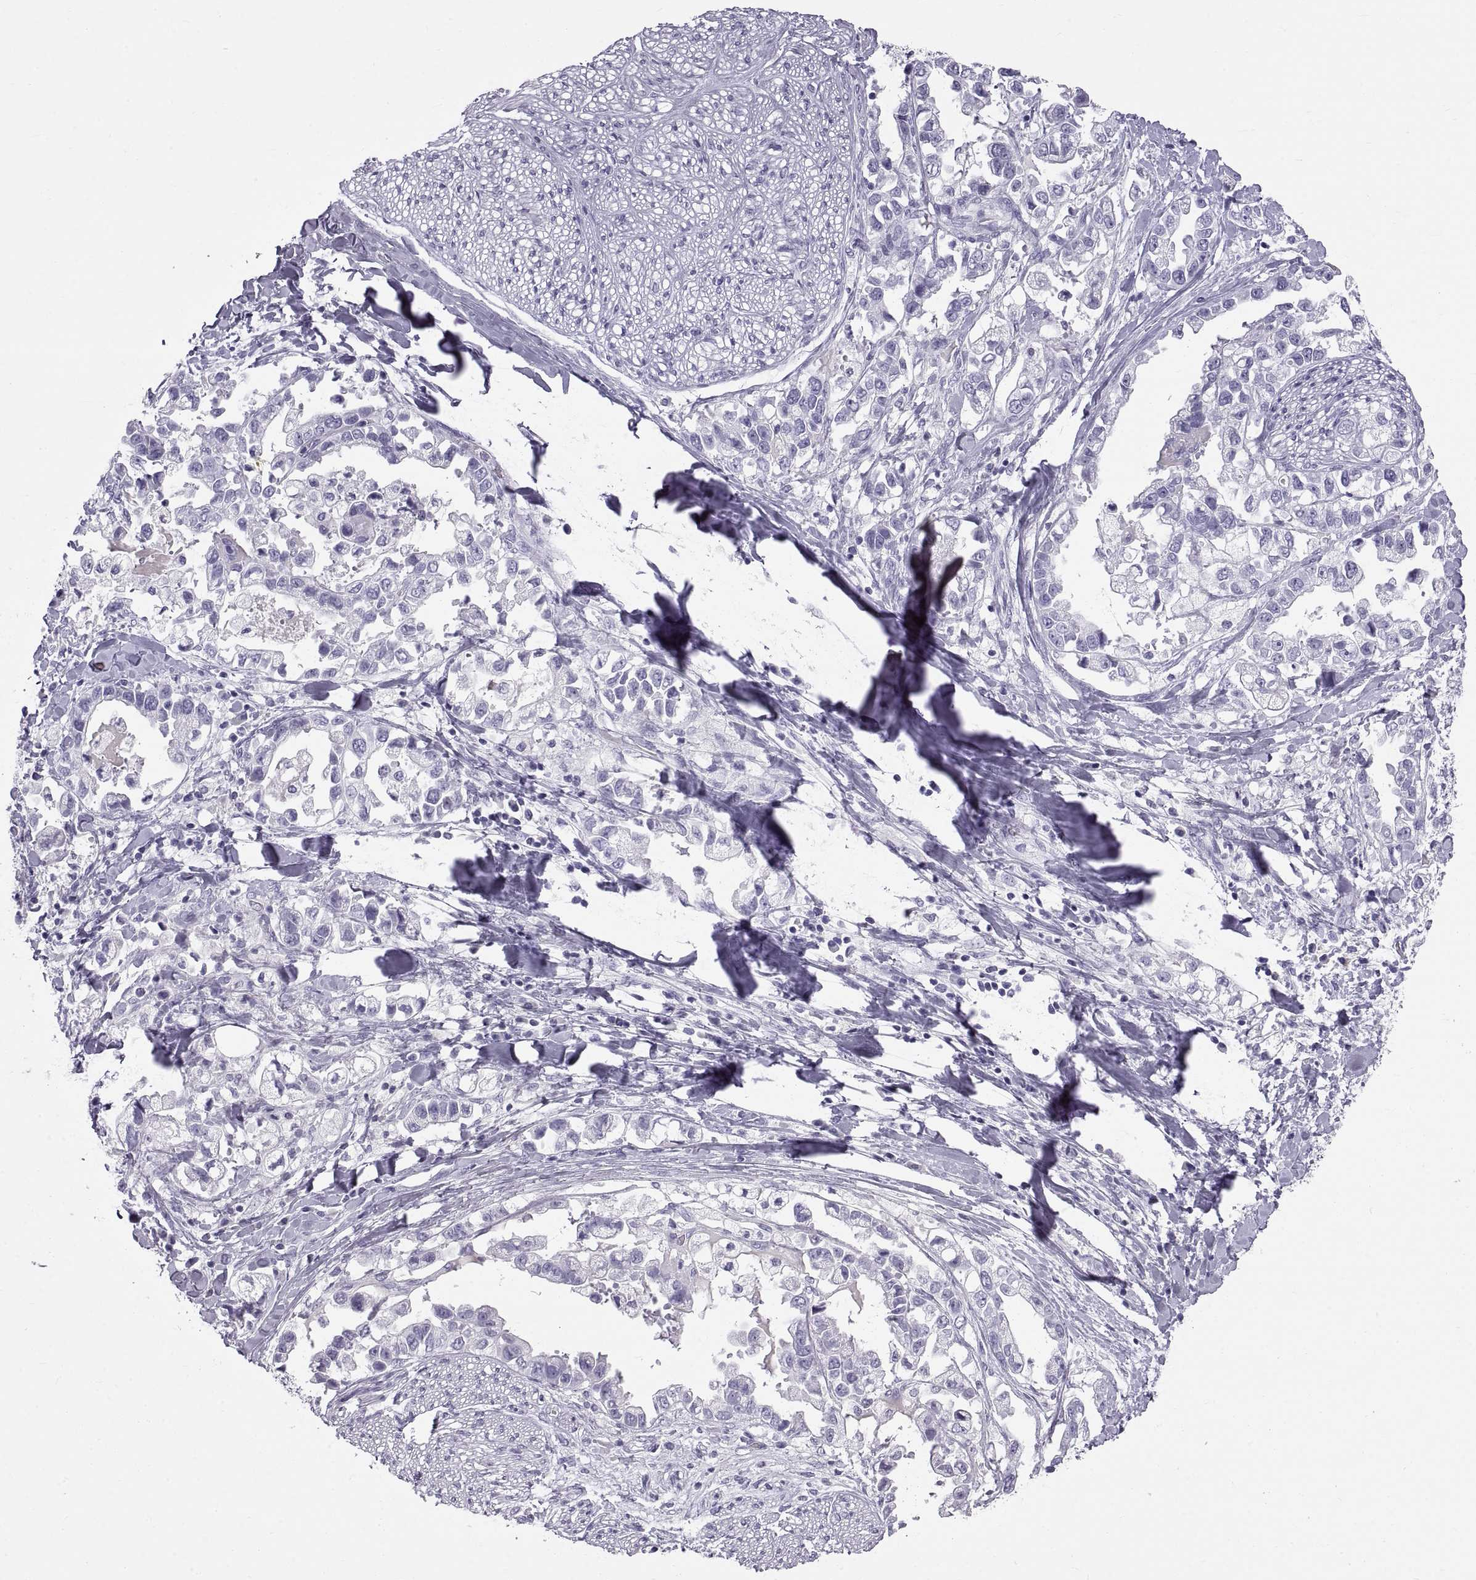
{"staining": {"intensity": "negative", "quantity": "none", "location": "none"}, "tissue": "stomach cancer", "cell_type": "Tumor cells", "image_type": "cancer", "snomed": [{"axis": "morphology", "description": "Adenocarcinoma, NOS"}, {"axis": "topography", "description": "Stomach"}], "caption": "Immunohistochemistry photomicrograph of adenocarcinoma (stomach) stained for a protein (brown), which displays no expression in tumor cells.", "gene": "WFDC8", "patient": {"sex": "male", "age": 59}}